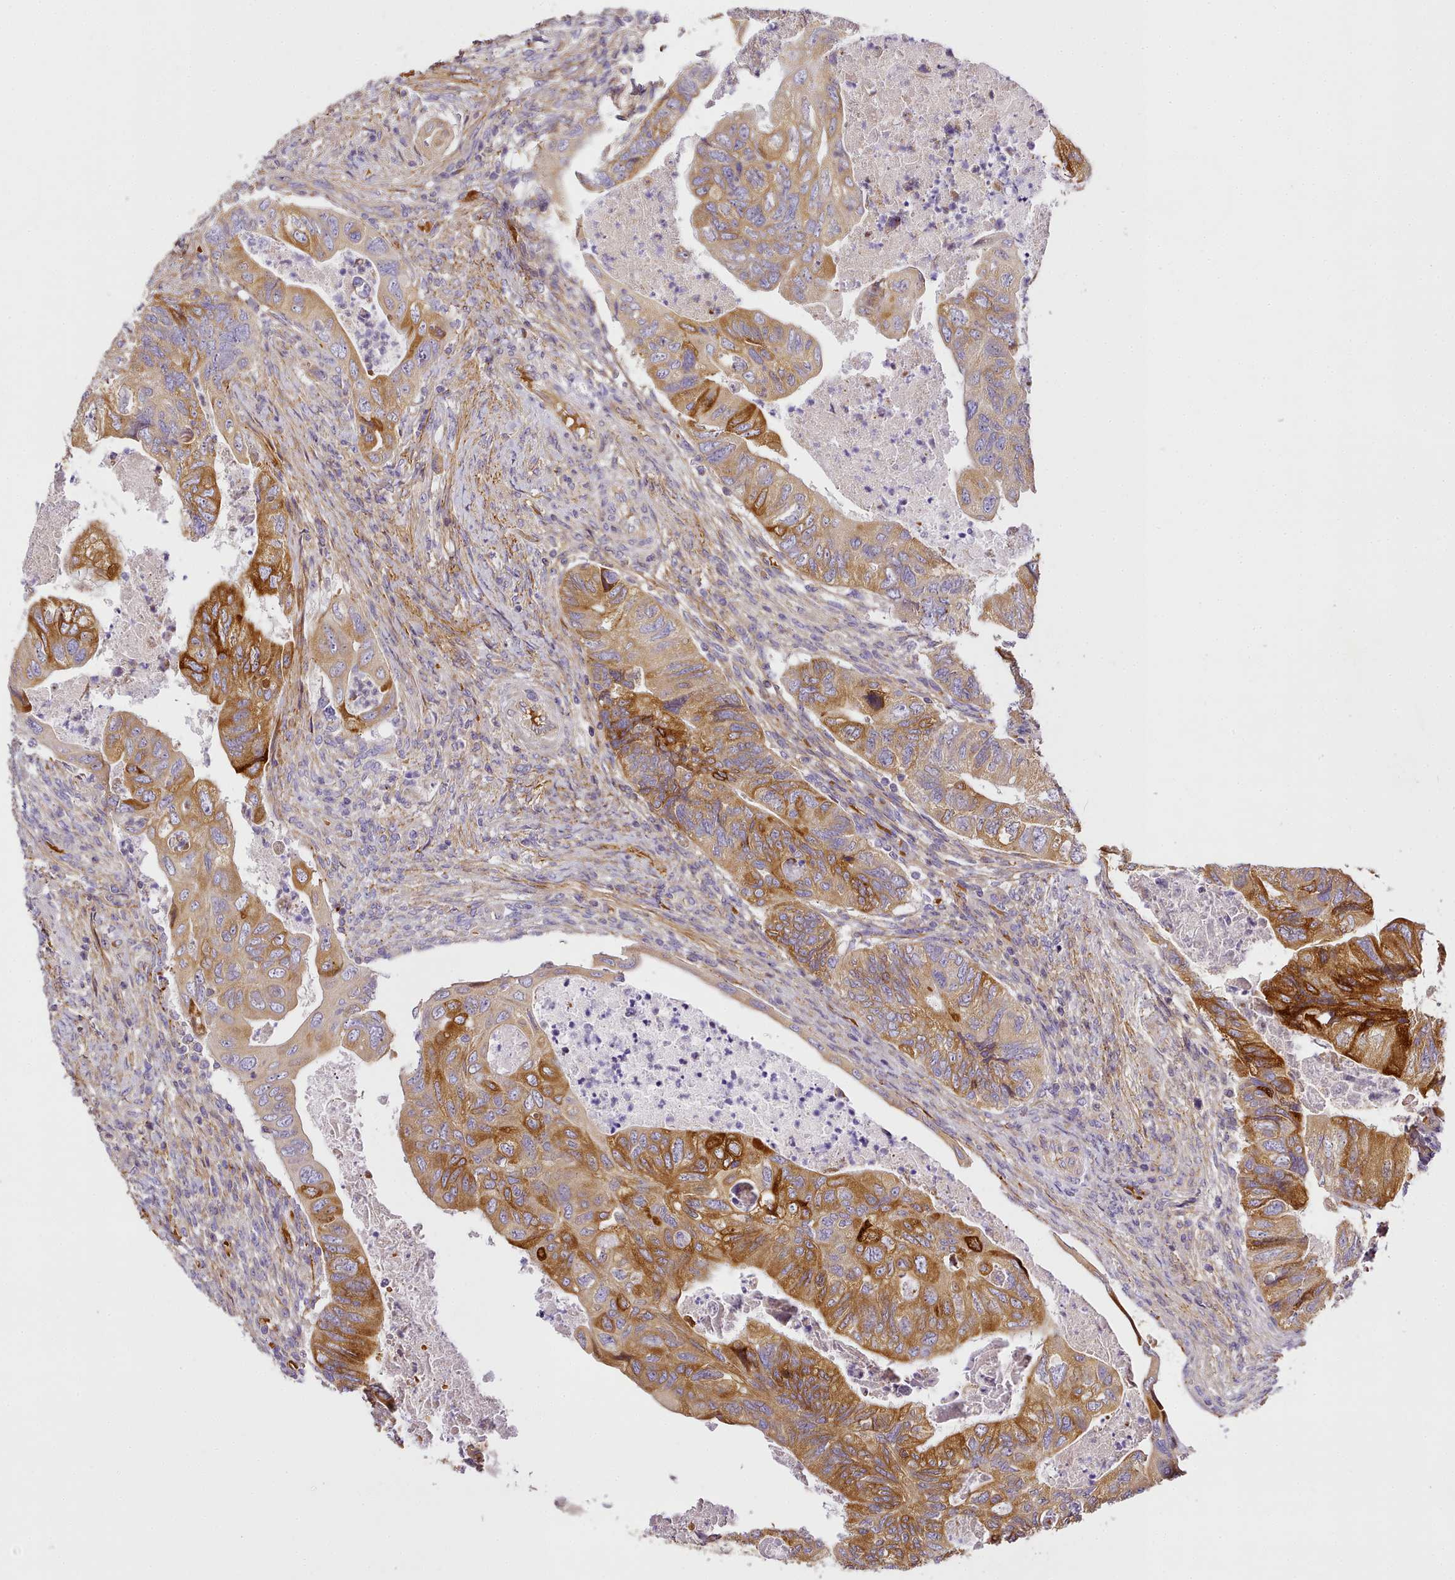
{"staining": {"intensity": "strong", "quantity": "25%-75%", "location": "cytoplasmic/membranous"}, "tissue": "colorectal cancer", "cell_type": "Tumor cells", "image_type": "cancer", "snomed": [{"axis": "morphology", "description": "Adenocarcinoma, NOS"}, {"axis": "topography", "description": "Rectum"}], "caption": "About 25%-75% of tumor cells in human colorectal cancer show strong cytoplasmic/membranous protein expression as visualized by brown immunohistochemical staining.", "gene": "NBPF1", "patient": {"sex": "male", "age": 63}}